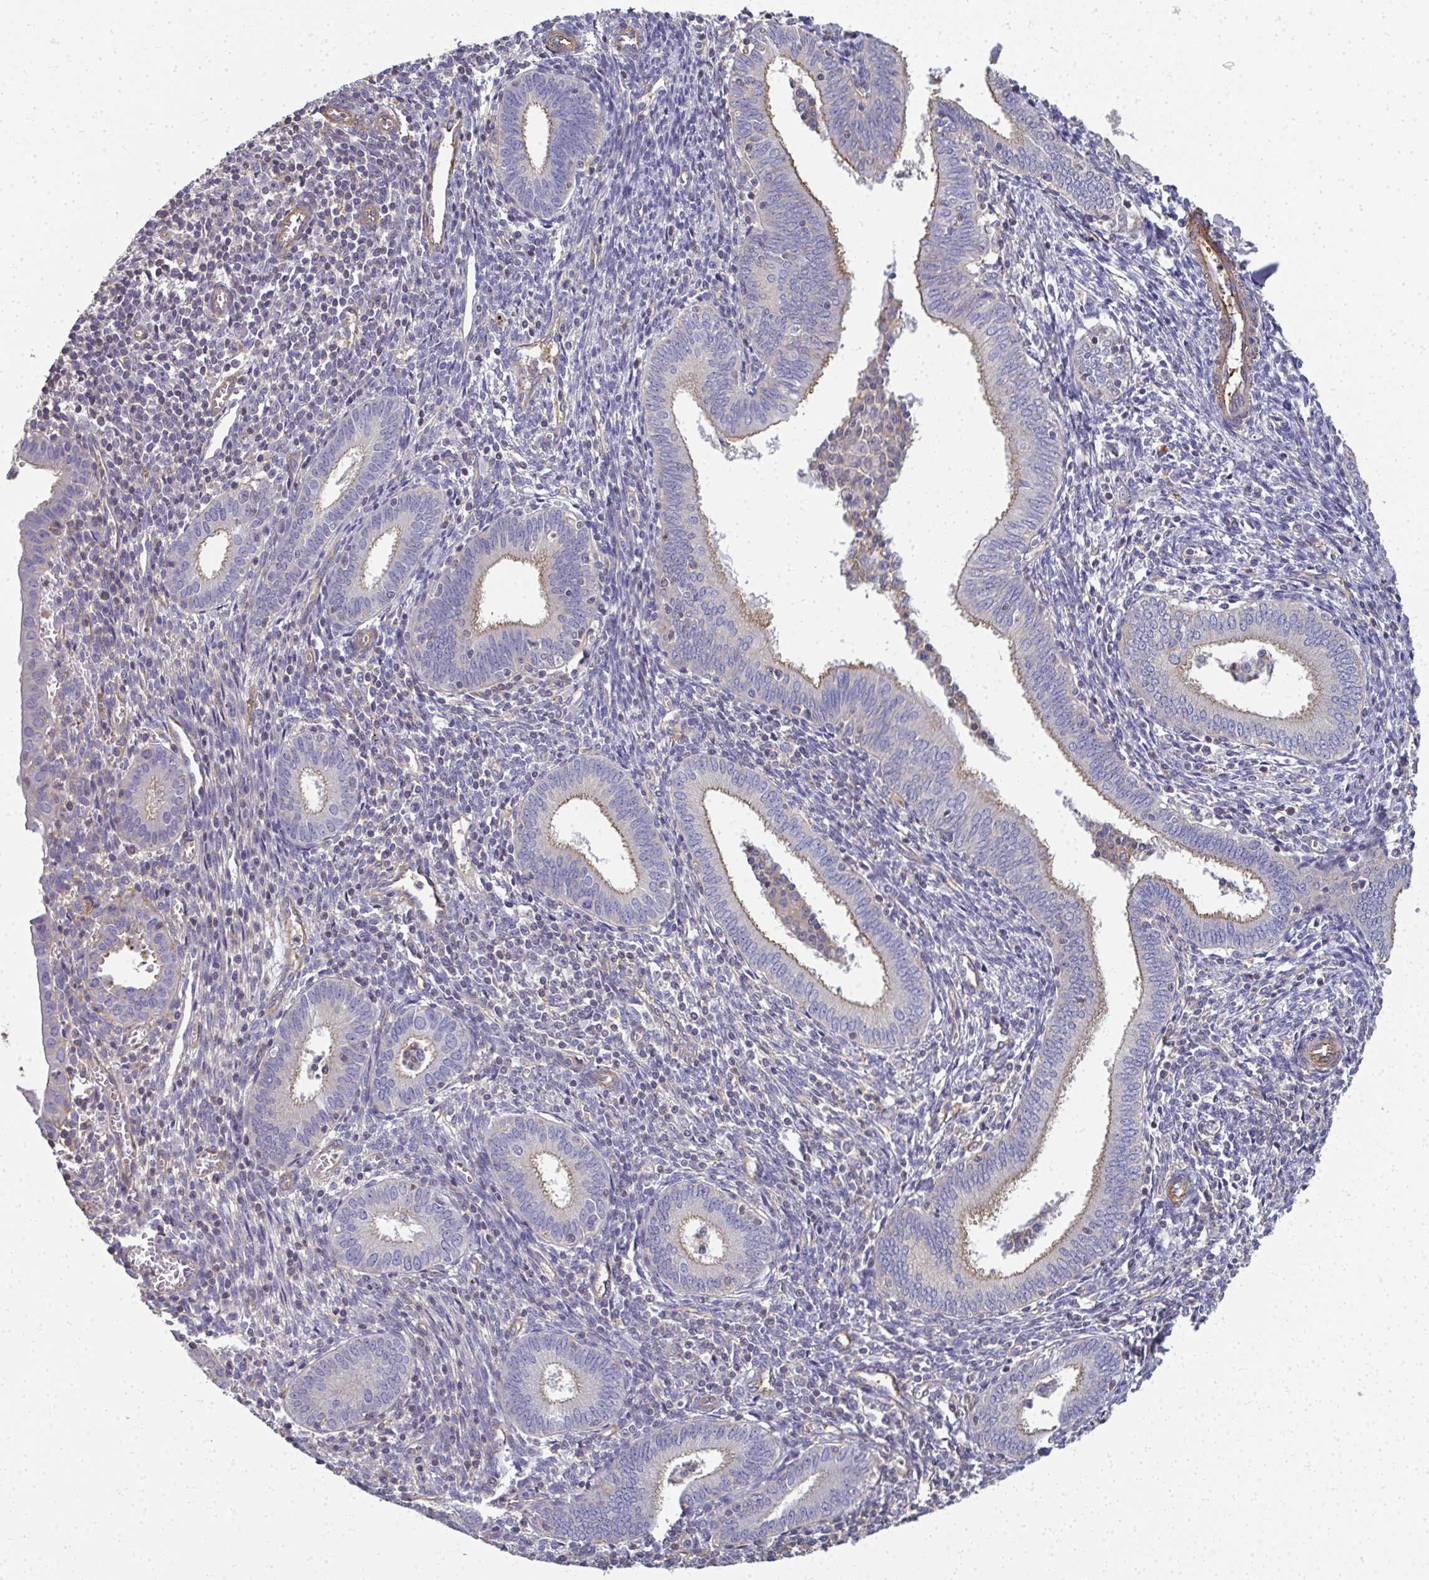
{"staining": {"intensity": "negative", "quantity": "none", "location": "none"}, "tissue": "endometrium", "cell_type": "Cells in endometrial stroma", "image_type": "normal", "snomed": [{"axis": "morphology", "description": "Normal tissue, NOS"}, {"axis": "topography", "description": "Endometrium"}], "caption": "Cells in endometrial stroma show no significant protein staining in benign endometrium. (Stains: DAB immunohistochemistry (IHC) with hematoxylin counter stain, Microscopy: brightfield microscopy at high magnification).", "gene": "MYL1", "patient": {"sex": "female", "age": 41}}